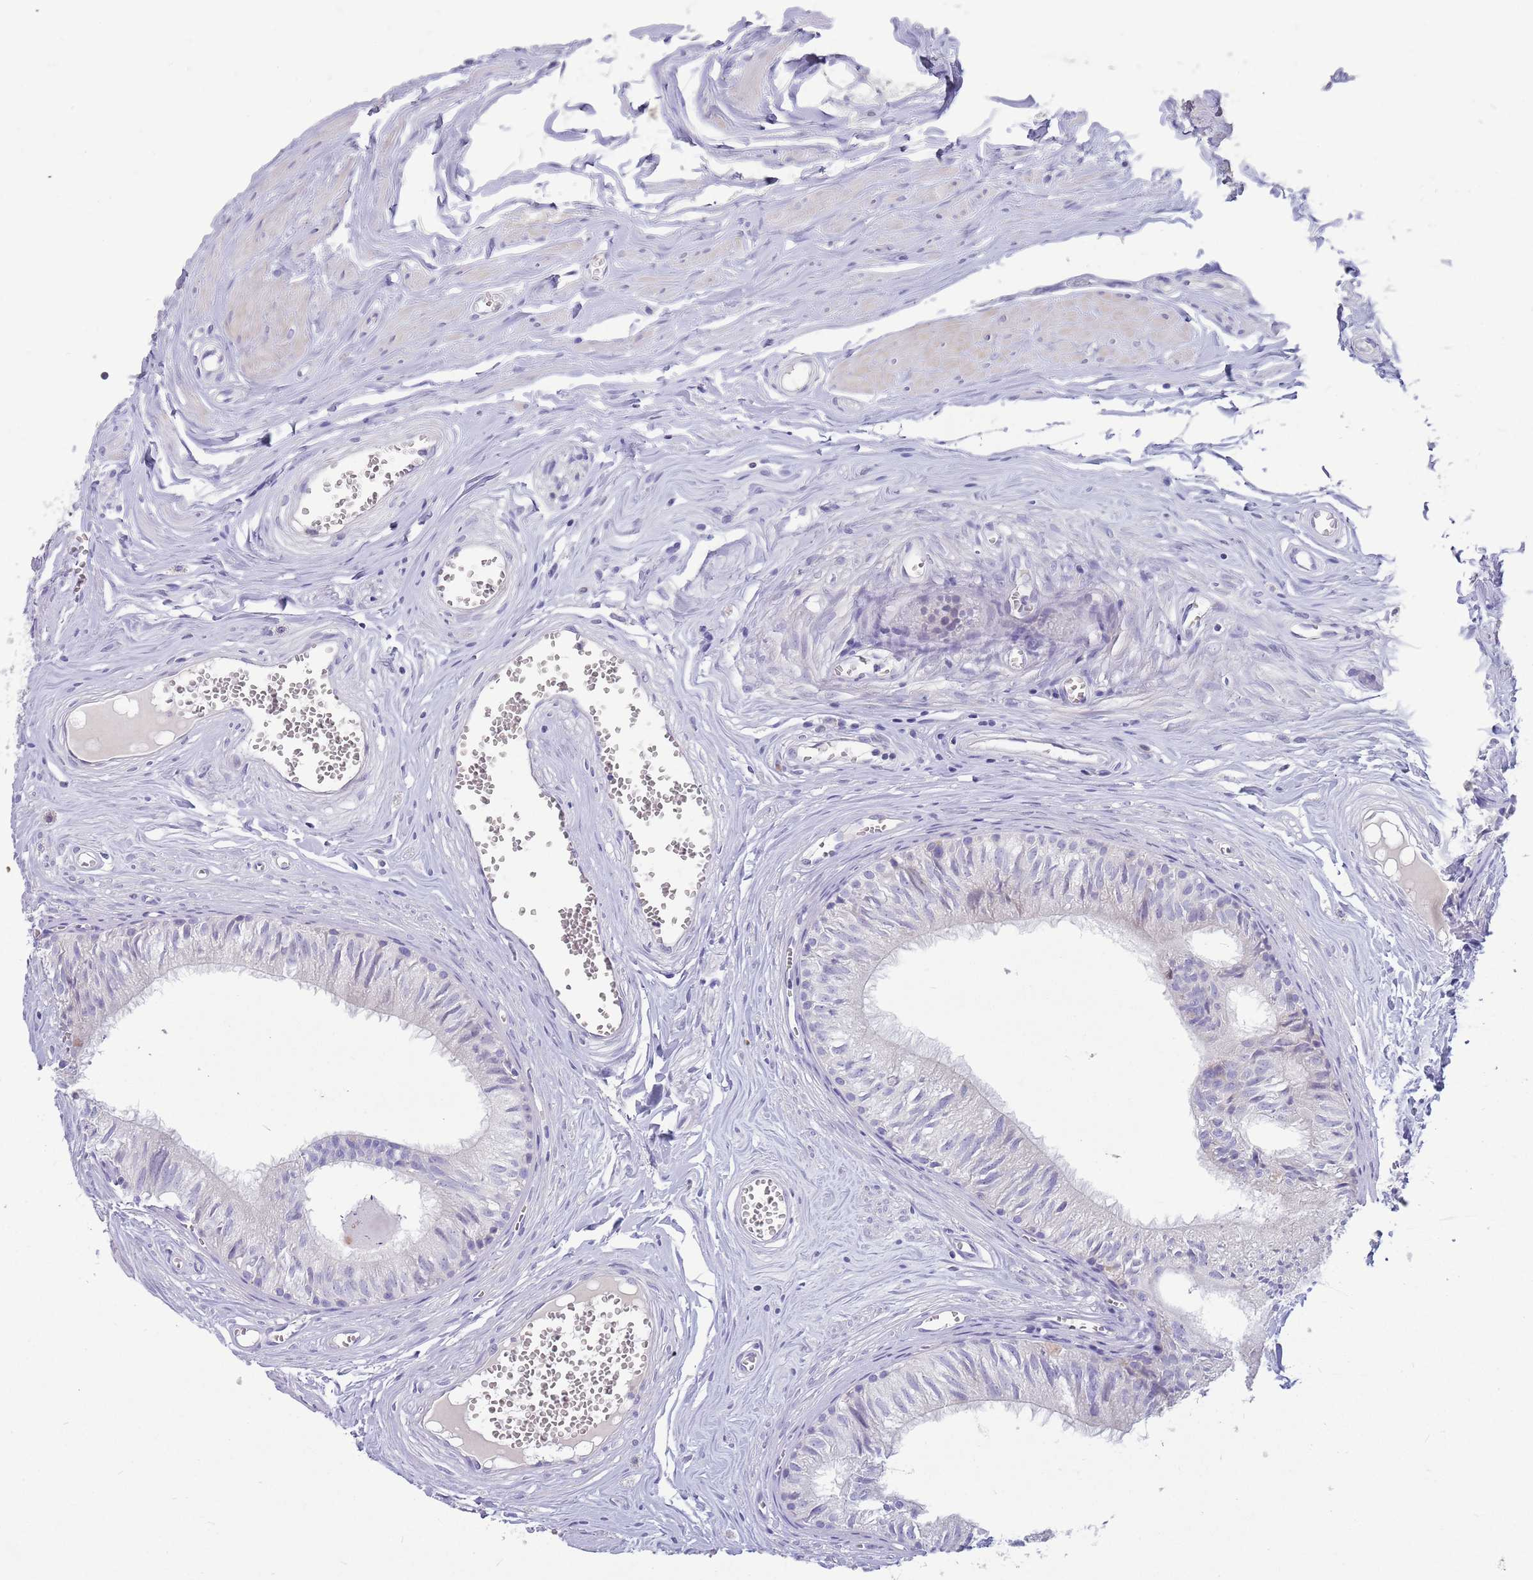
{"staining": {"intensity": "negative", "quantity": "none", "location": "none"}, "tissue": "epididymis", "cell_type": "Glandular cells", "image_type": "normal", "snomed": [{"axis": "morphology", "description": "Normal tissue, NOS"}, {"axis": "topography", "description": "Epididymis"}], "caption": "An image of epididymis stained for a protein exhibits no brown staining in glandular cells.", "gene": "DDHD1", "patient": {"sex": "male", "age": 36}}